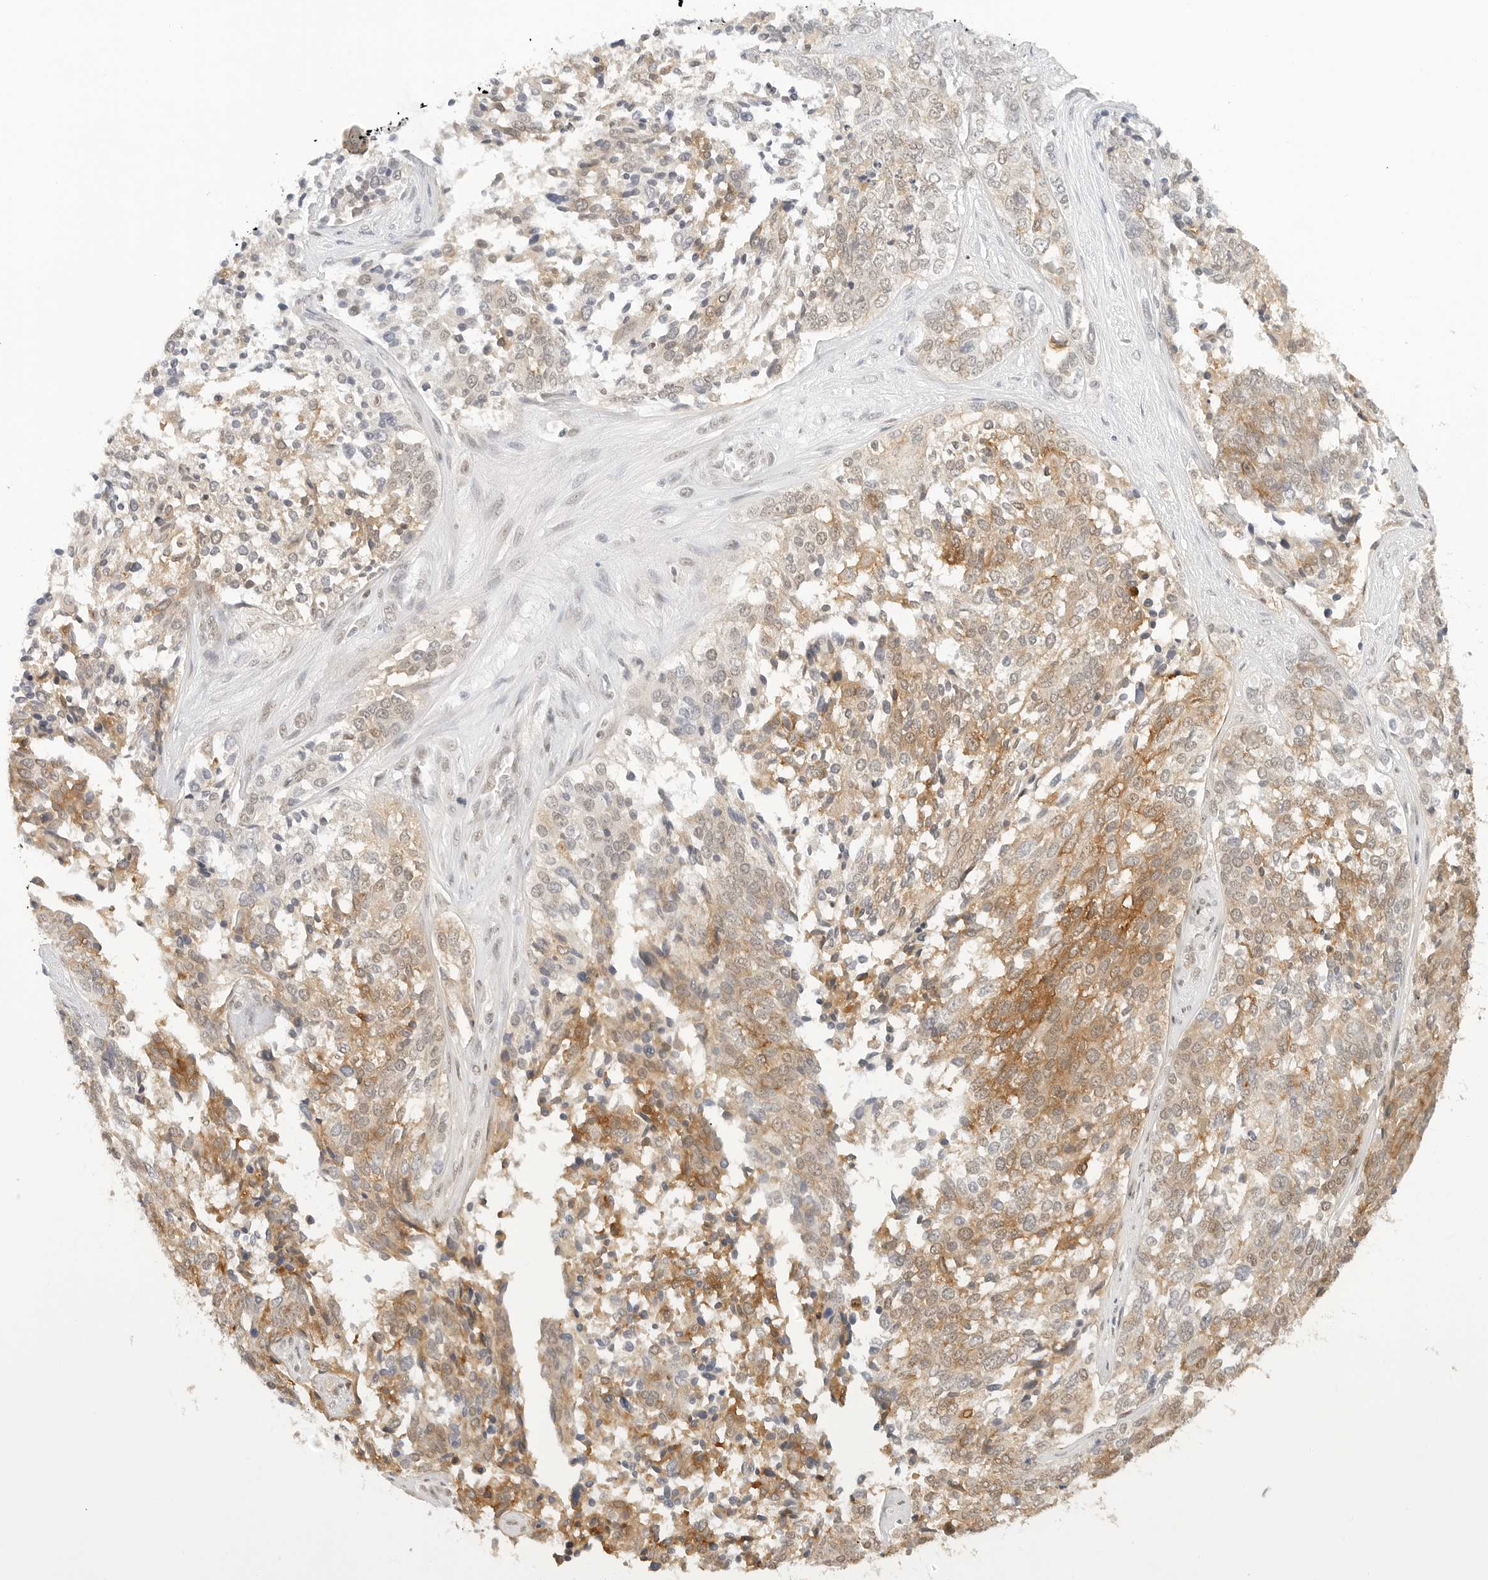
{"staining": {"intensity": "moderate", "quantity": ">75%", "location": "cytoplasmic/membranous"}, "tissue": "ovarian cancer", "cell_type": "Tumor cells", "image_type": "cancer", "snomed": [{"axis": "morphology", "description": "Cystadenocarcinoma, serous, NOS"}, {"axis": "topography", "description": "Ovary"}], "caption": "Immunohistochemistry of ovarian cancer (serous cystadenocarcinoma) demonstrates medium levels of moderate cytoplasmic/membranous expression in approximately >75% of tumor cells. The staining was performed using DAB (3,3'-diaminobenzidine) to visualize the protein expression in brown, while the nuclei were stained in blue with hematoxylin (Magnification: 20x).", "gene": "NEO1", "patient": {"sex": "female", "age": 44}}